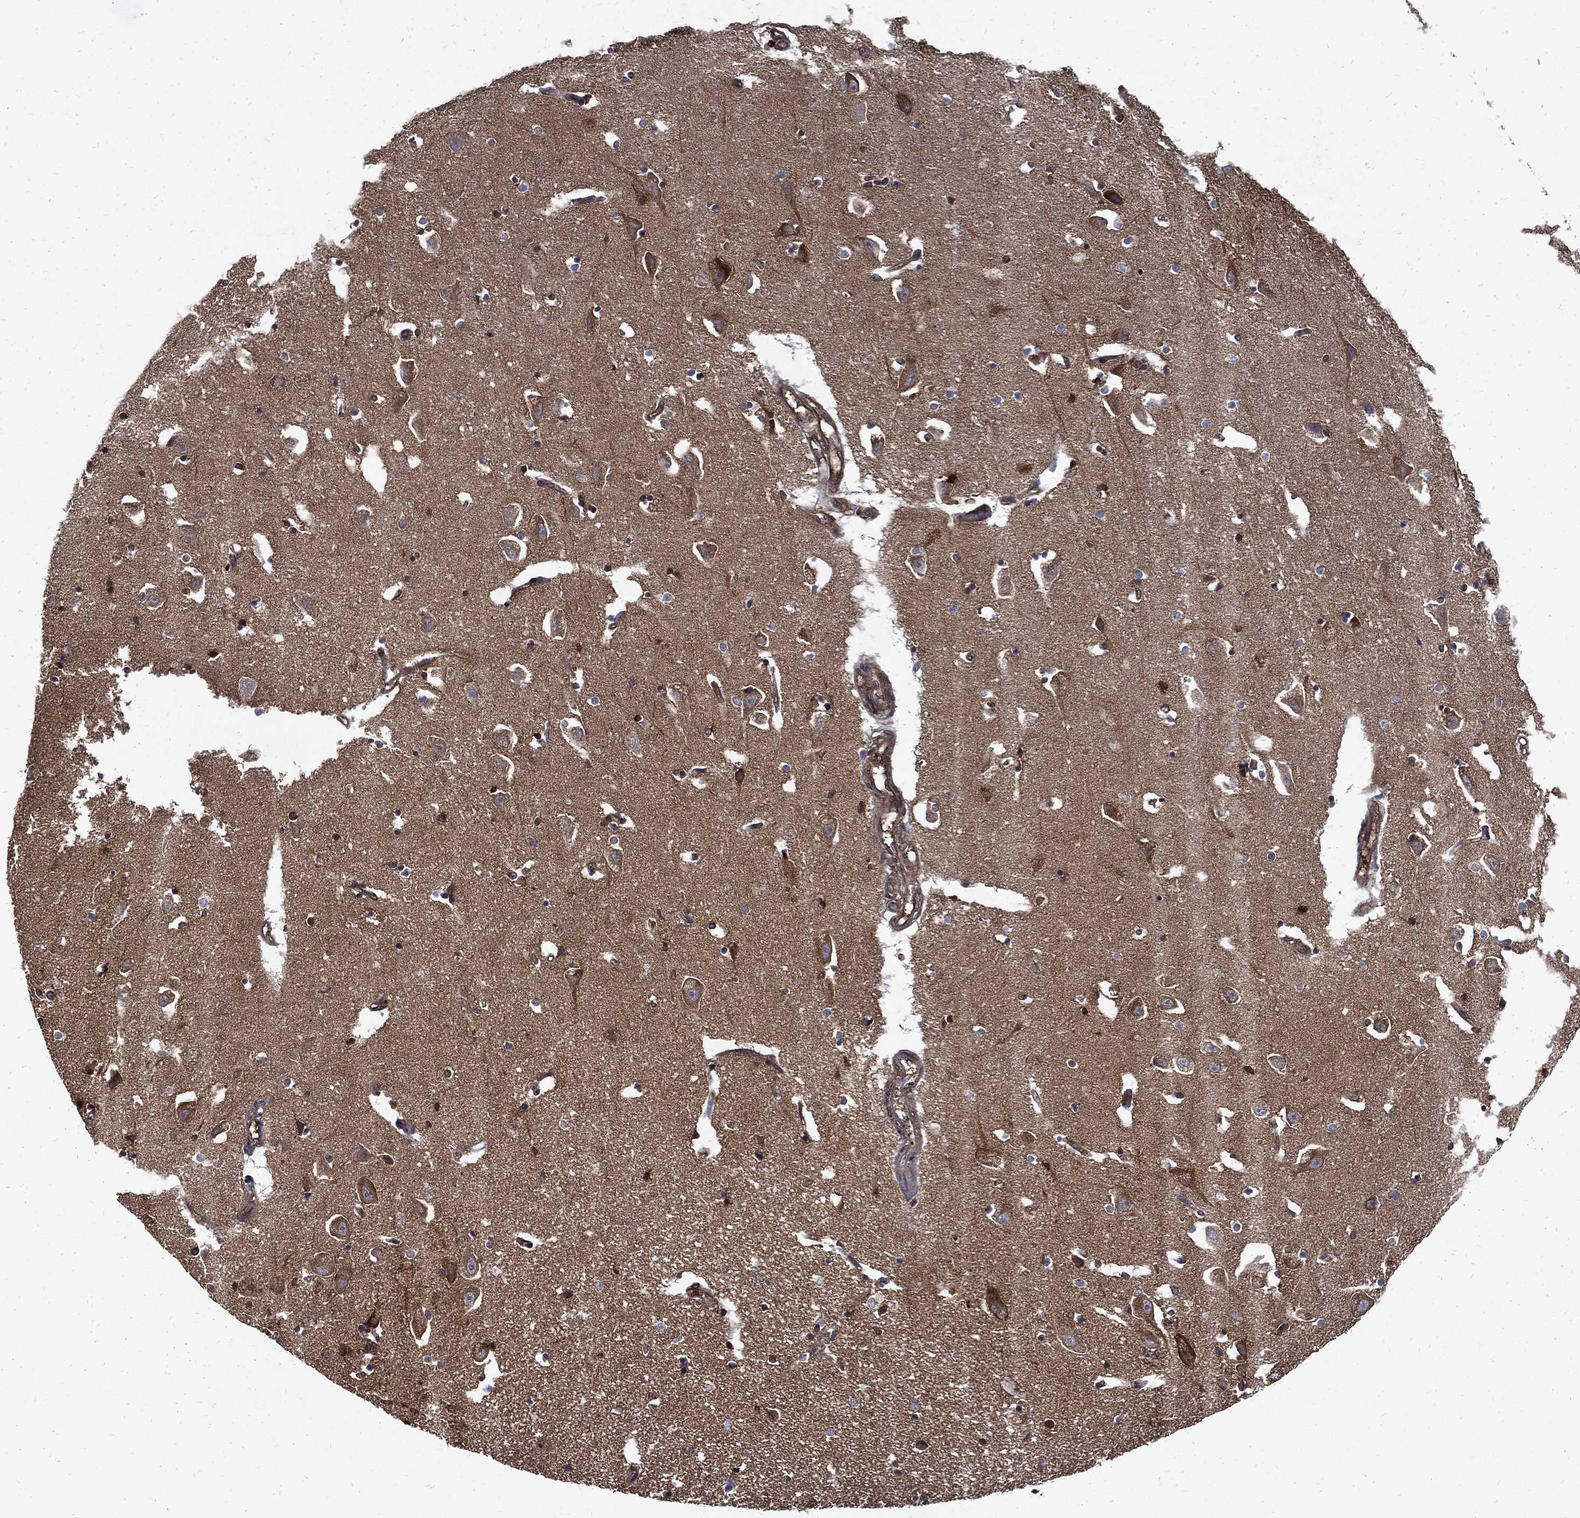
{"staining": {"intensity": "moderate", "quantity": "<25%", "location": "cytoplasmic/membranous"}, "tissue": "hippocampus", "cell_type": "Glial cells", "image_type": "normal", "snomed": [{"axis": "morphology", "description": "Normal tissue, NOS"}, {"axis": "topography", "description": "Lateral ventricle wall"}, {"axis": "topography", "description": "Hippocampus"}], "caption": "Unremarkable hippocampus demonstrates moderate cytoplasmic/membranous expression in about <25% of glial cells The staining is performed using DAB (3,3'-diaminobenzidine) brown chromogen to label protein expression. The nuclei are counter-stained blue using hematoxylin..", "gene": "DCTN1", "patient": {"sex": "female", "age": 63}}